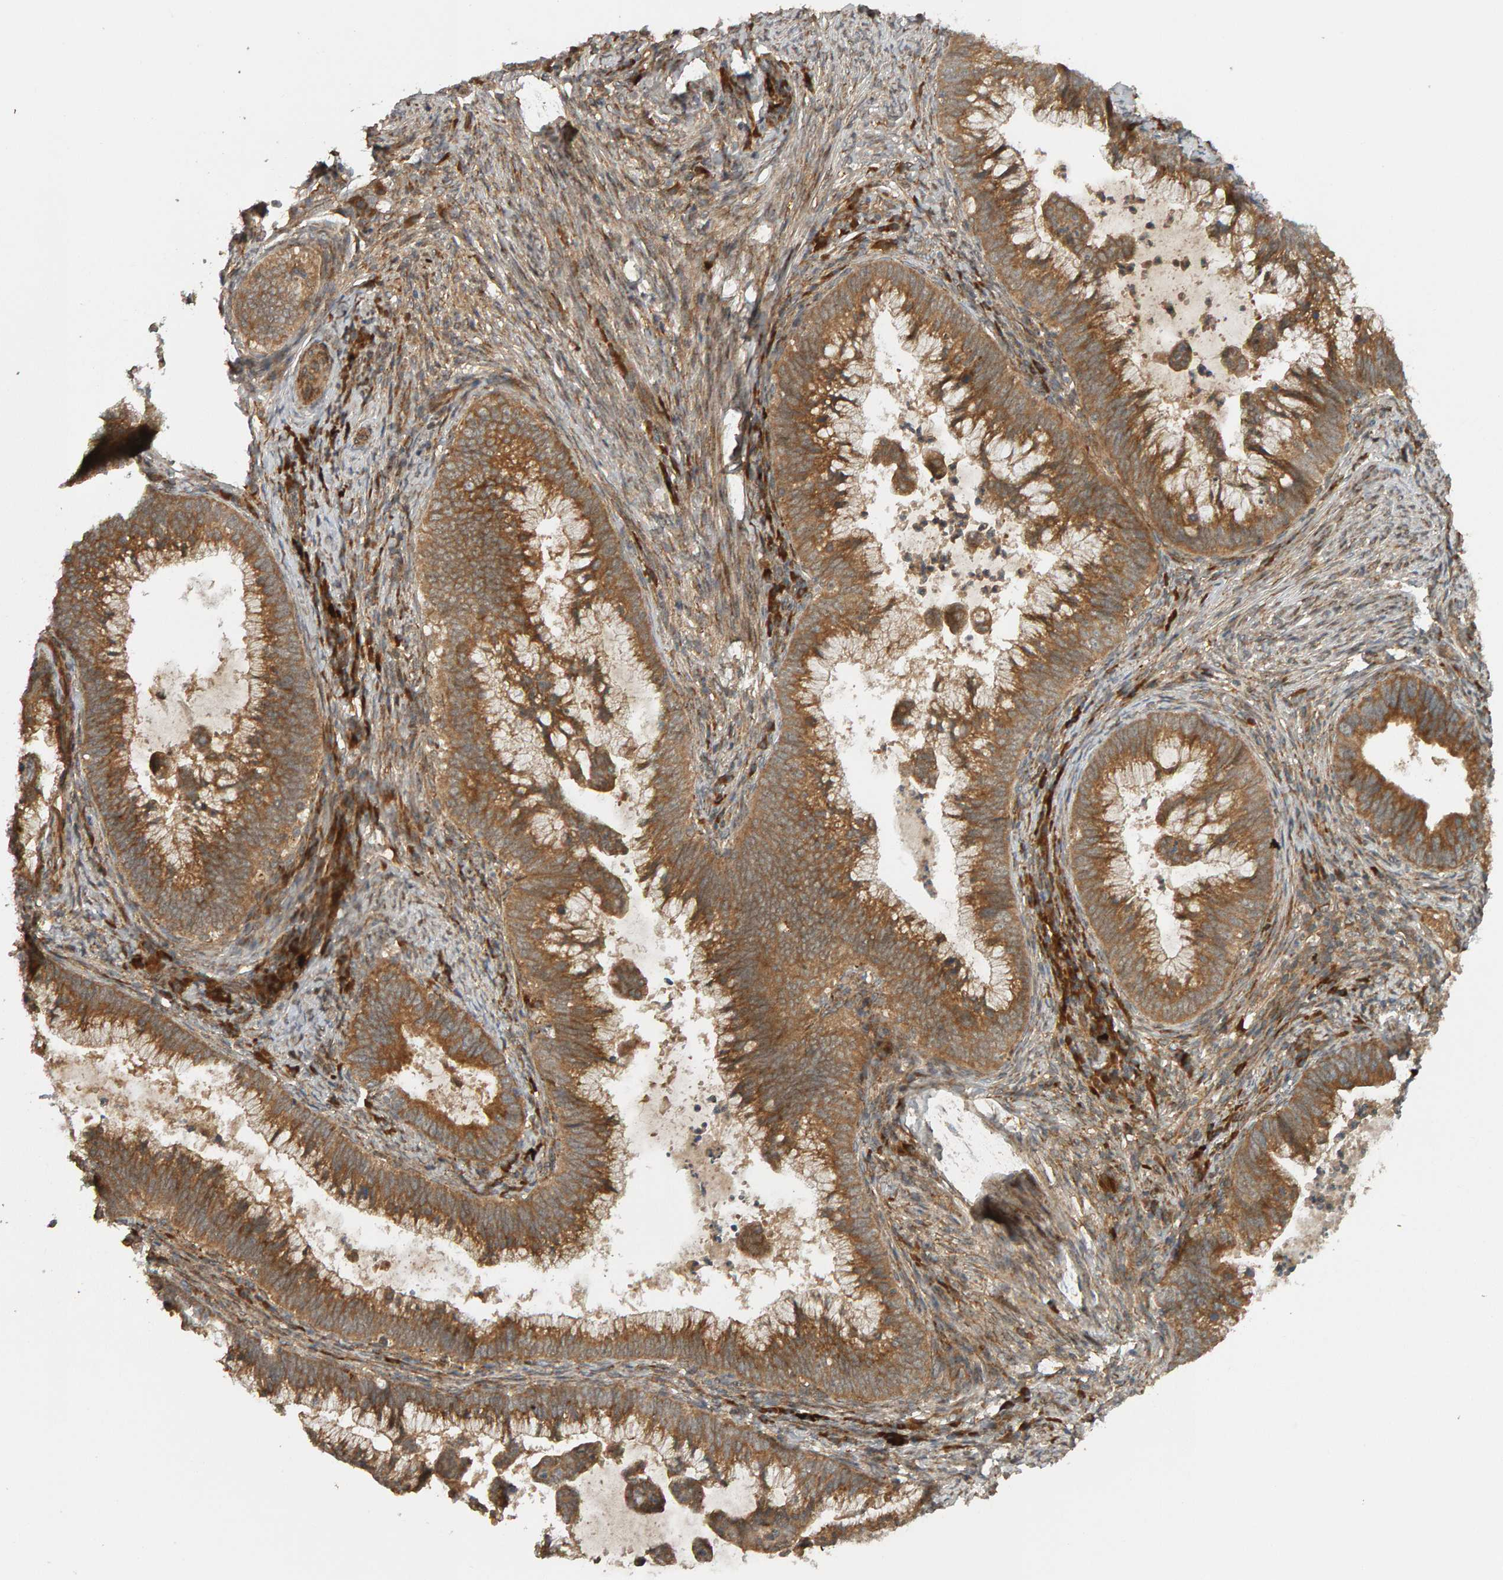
{"staining": {"intensity": "moderate", "quantity": ">75%", "location": "cytoplasmic/membranous"}, "tissue": "cervical cancer", "cell_type": "Tumor cells", "image_type": "cancer", "snomed": [{"axis": "morphology", "description": "Adenocarcinoma, NOS"}, {"axis": "topography", "description": "Cervix"}], "caption": "IHC image of human cervical cancer (adenocarcinoma) stained for a protein (brown), which shows medium levels of moderate cytoplasmic/membranous expression in approximately >75% of tumor cells.", "gene": "ZFAND1", "patient": {"sex": "female", "age": 36}}